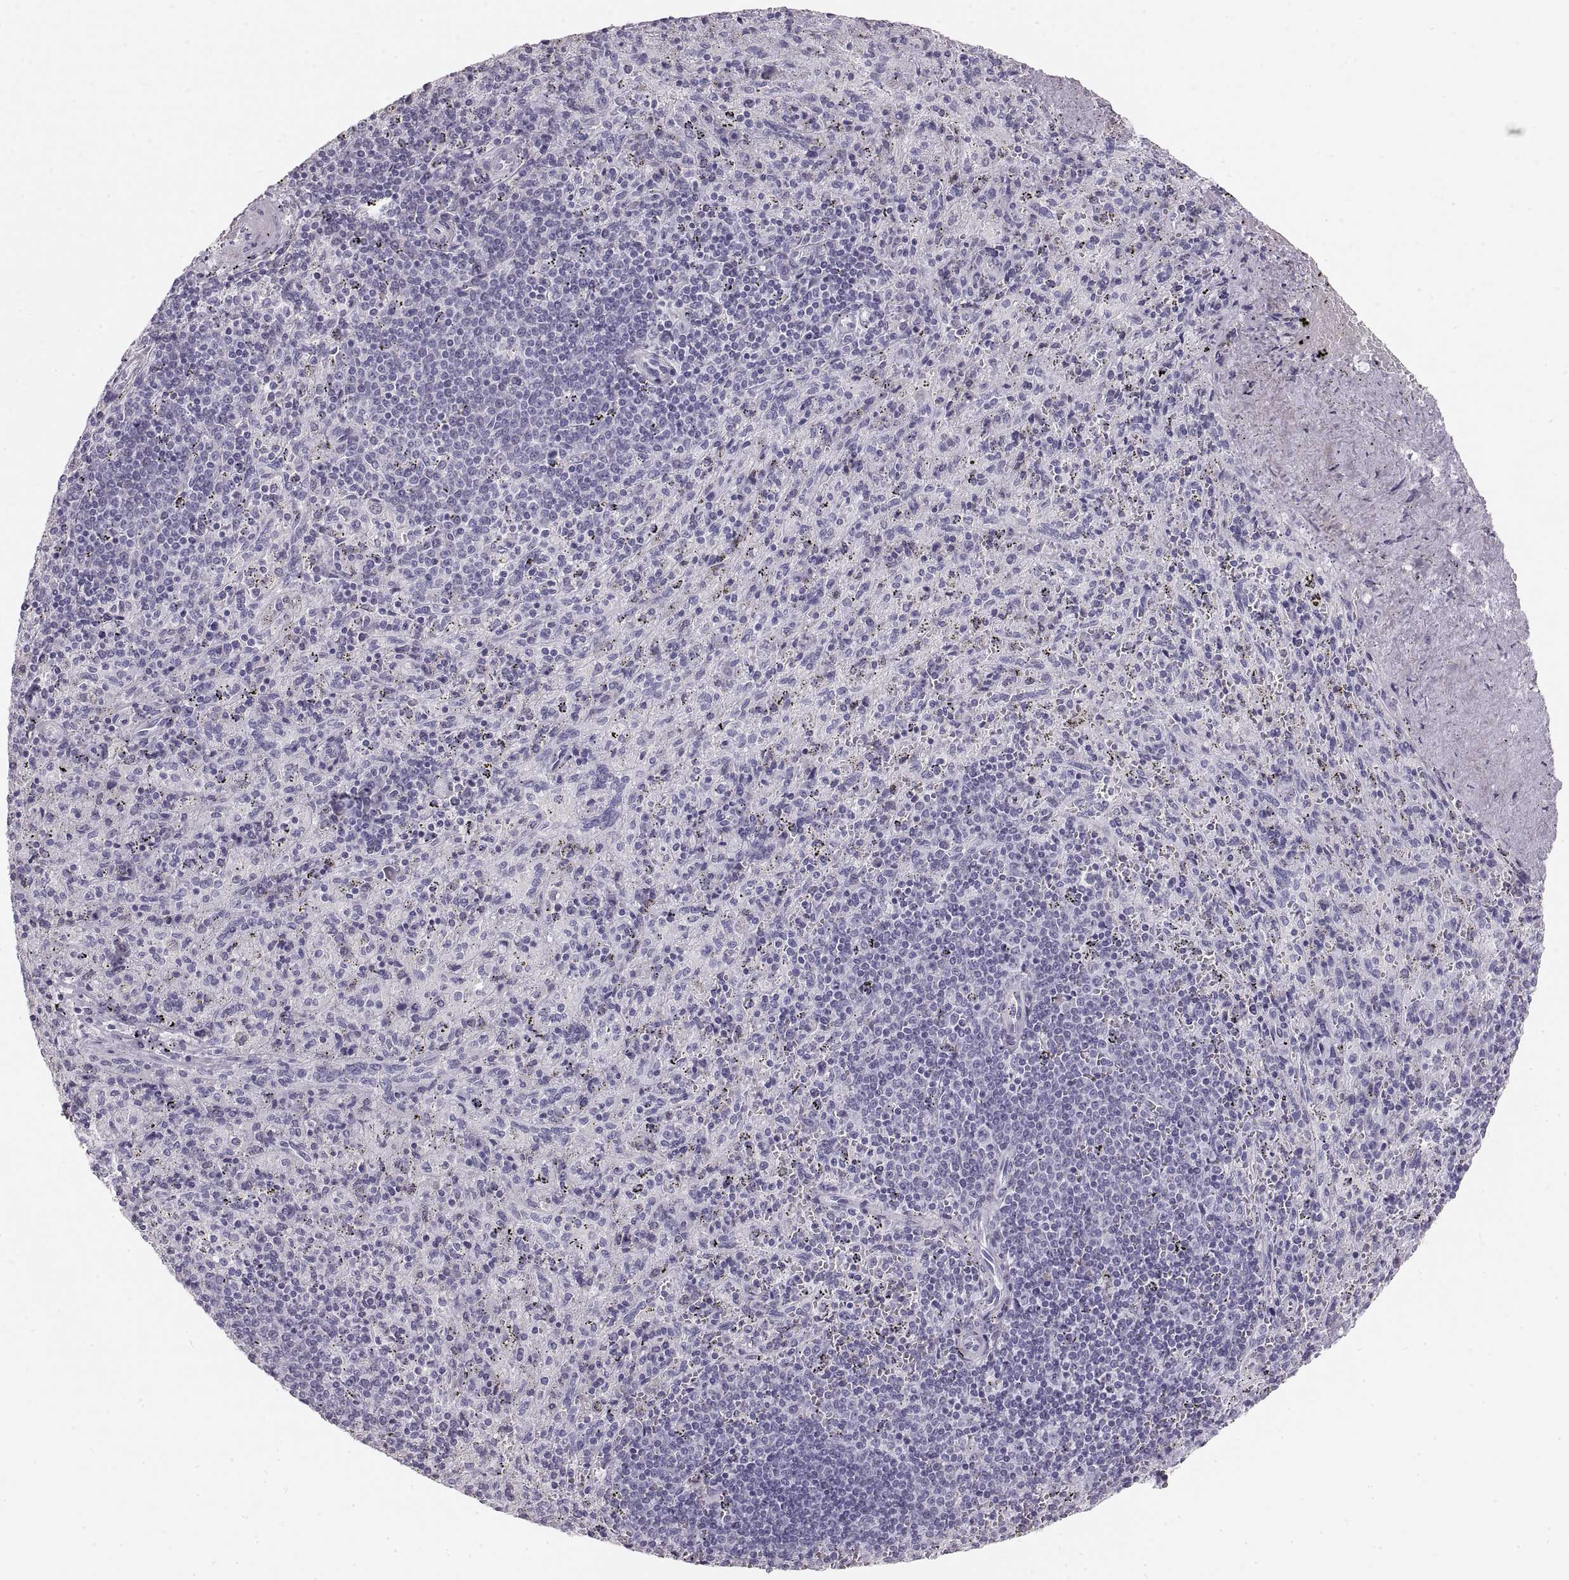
{"staining": {"intensity": "negative", "quantity": "none", "location": "none"}, "tissue": "spleen", "cell_type": "Cells in red pulp", "image_type": "normal", "snomed": [{"axis": "morphology", "description": "Normal tissue, NOS"}, {"axis": "topography", "description": "Spleen"}], "caption": "Immunohistochemistry of normal spleen shows no staining in cells in red pulp.", "gene": "CRYAA", "patient": {"sex": "male", "age": 57}}